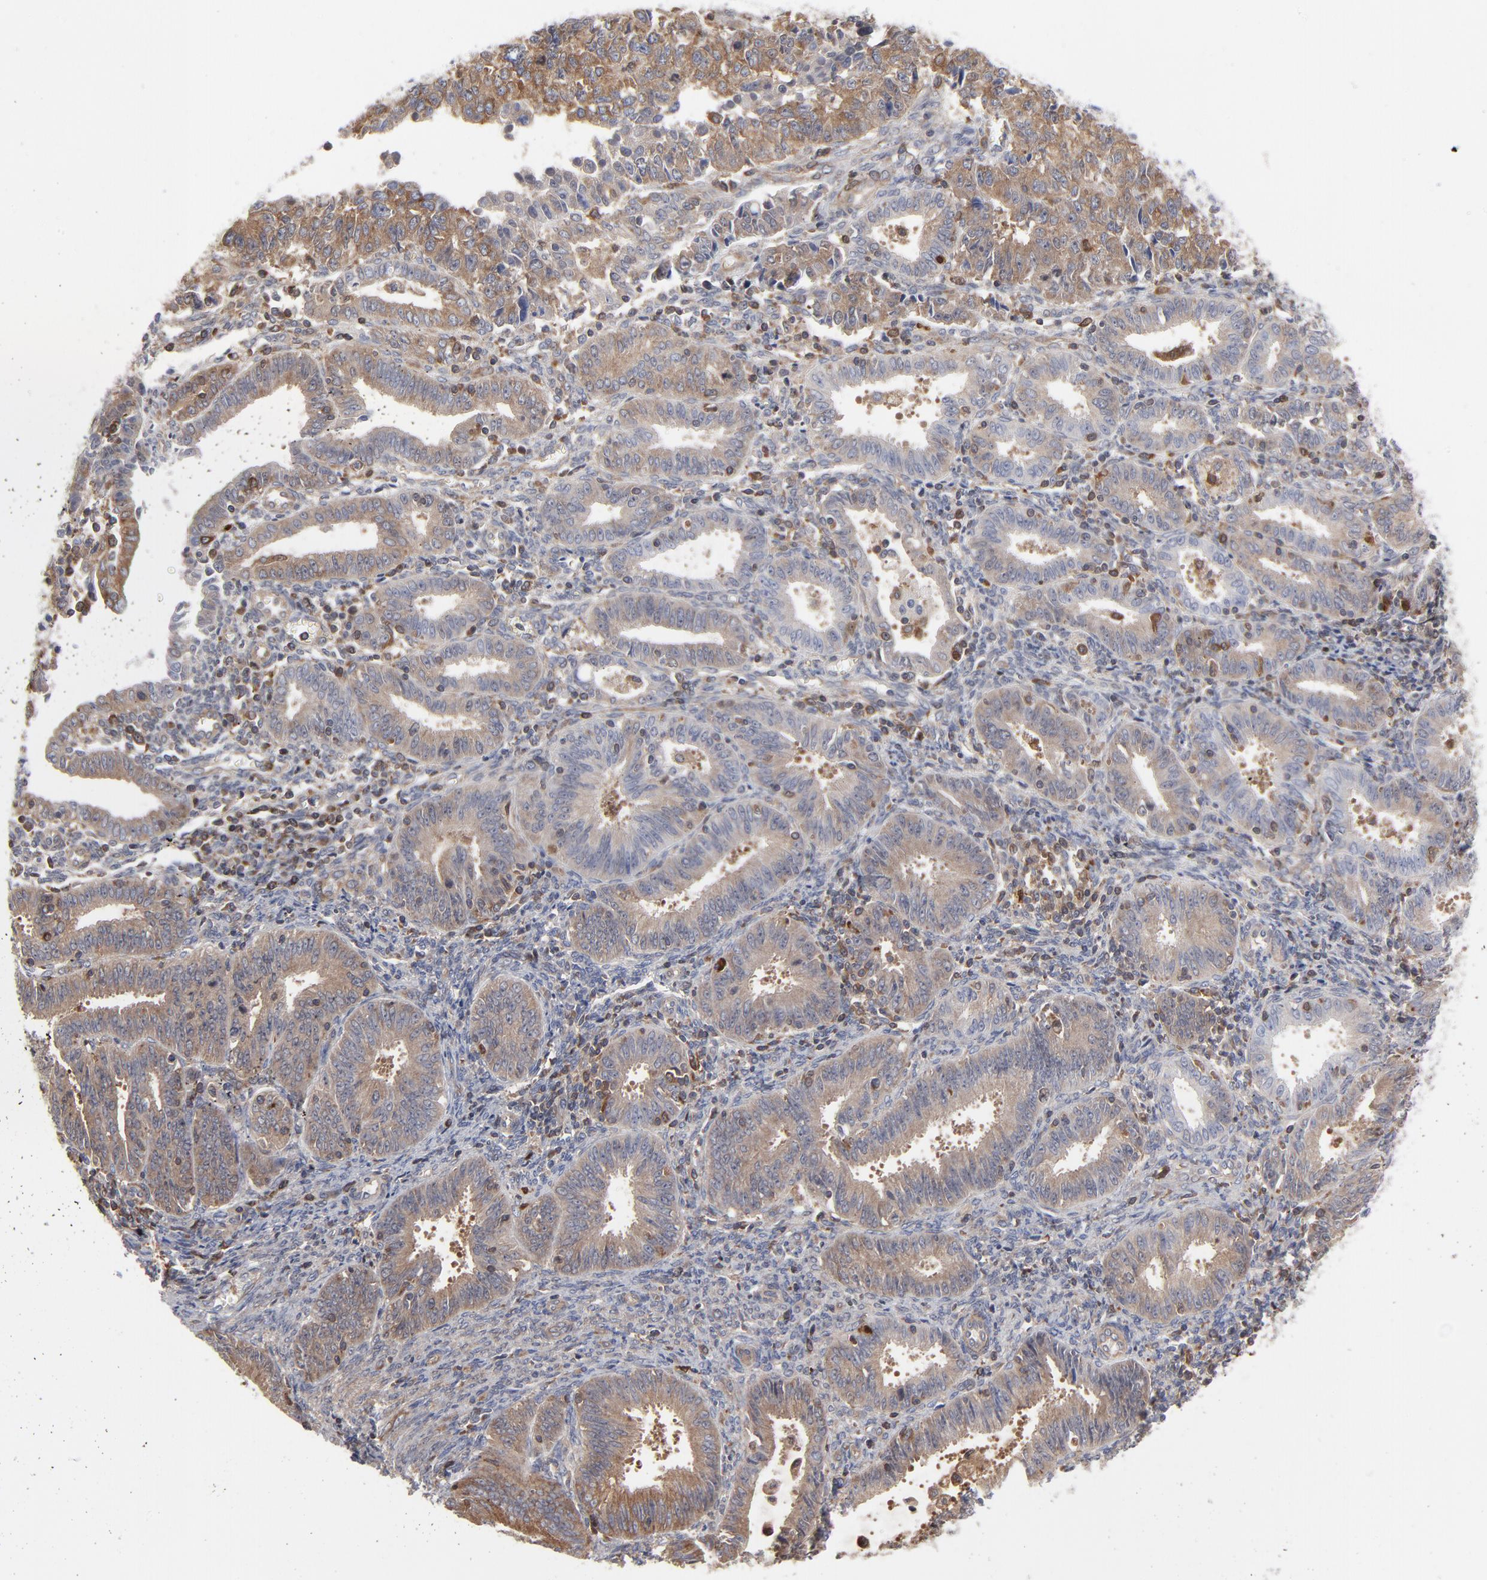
{"staining": {"intensity": "weak", "quantity": ">75%", "location": "cytoplasmic/membranous"}, "tissue": "endometrial cancer", "cell_type": "Tumor cells", "image_type": "cancer", "snomed": [{"axis": "morphology", "description": "Adenocarcinoma, NOS"}, {"axis": "topography", "description": "Endometrium"}], "caption": "DAB immunohistochemical staining of adenocarcinoma (endometrial) displays weak cytoplasmic/membranous protein expression in about >75% of tumor cells.", "gene": "MAP2K1", "patient": {"sex": "female", "age": 42}}